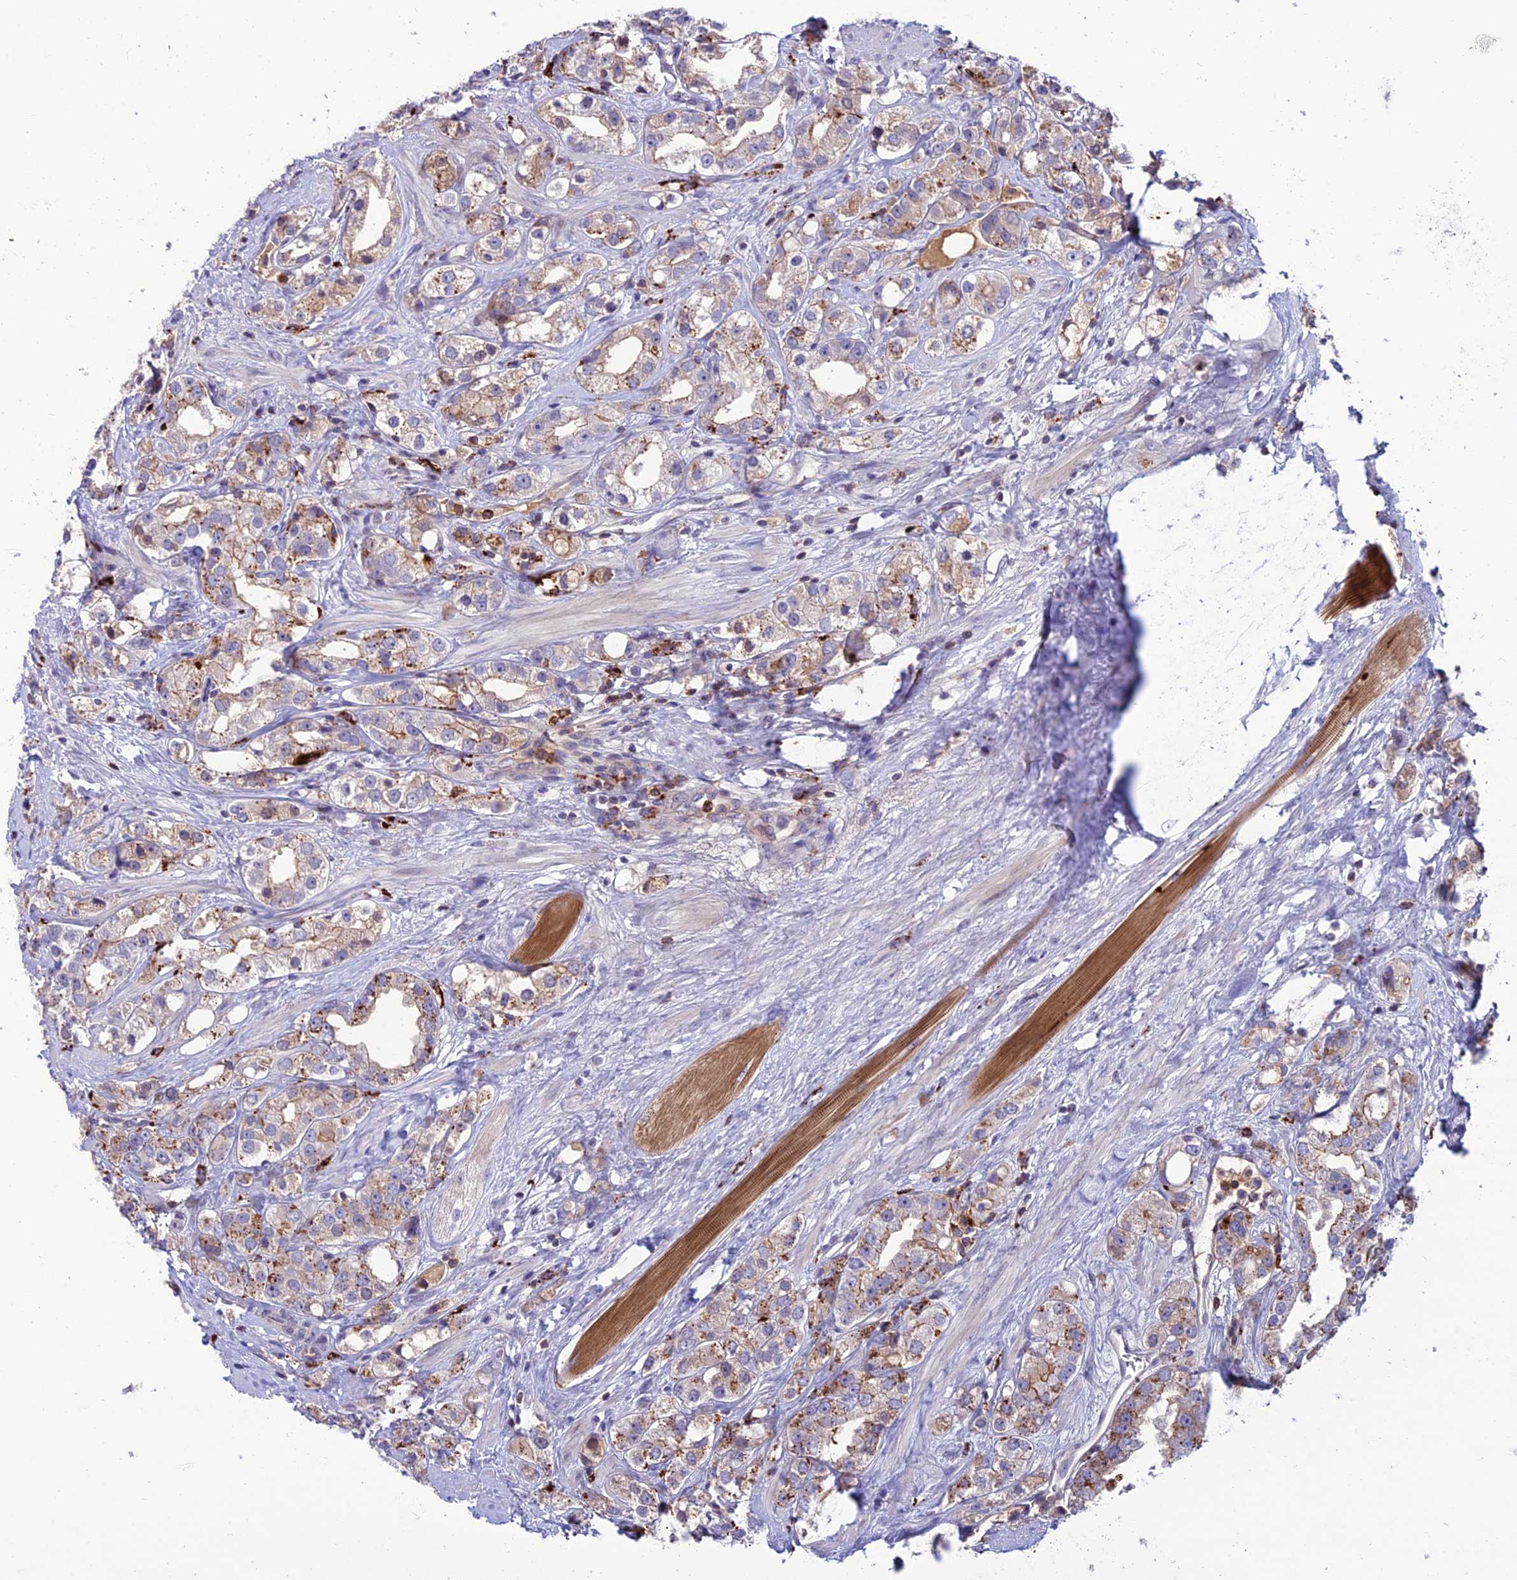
{"staining": {"intensity": "weak", "quantity": "25%-75%", "location": "cytoplasmic/membranous"}, "tissue": "prostate cancer", "cell_type": "Tumor cells", "image_type": "cancer", "snomed": [{"axis": "morphology", "description": "Adenocarcinoma, NOS"}, {"axis": "topography", "description": "Prostate"}], "caption": "Tumor cells demonstrate low levels of weak cytoplasmic/membranous expression in about 25%-75% of cells in adenocarcinoma (prostate). Nuclei are stained in blue.", "gene": "ARHGEF18", "patient": {"sex": "male", "age": 79}}